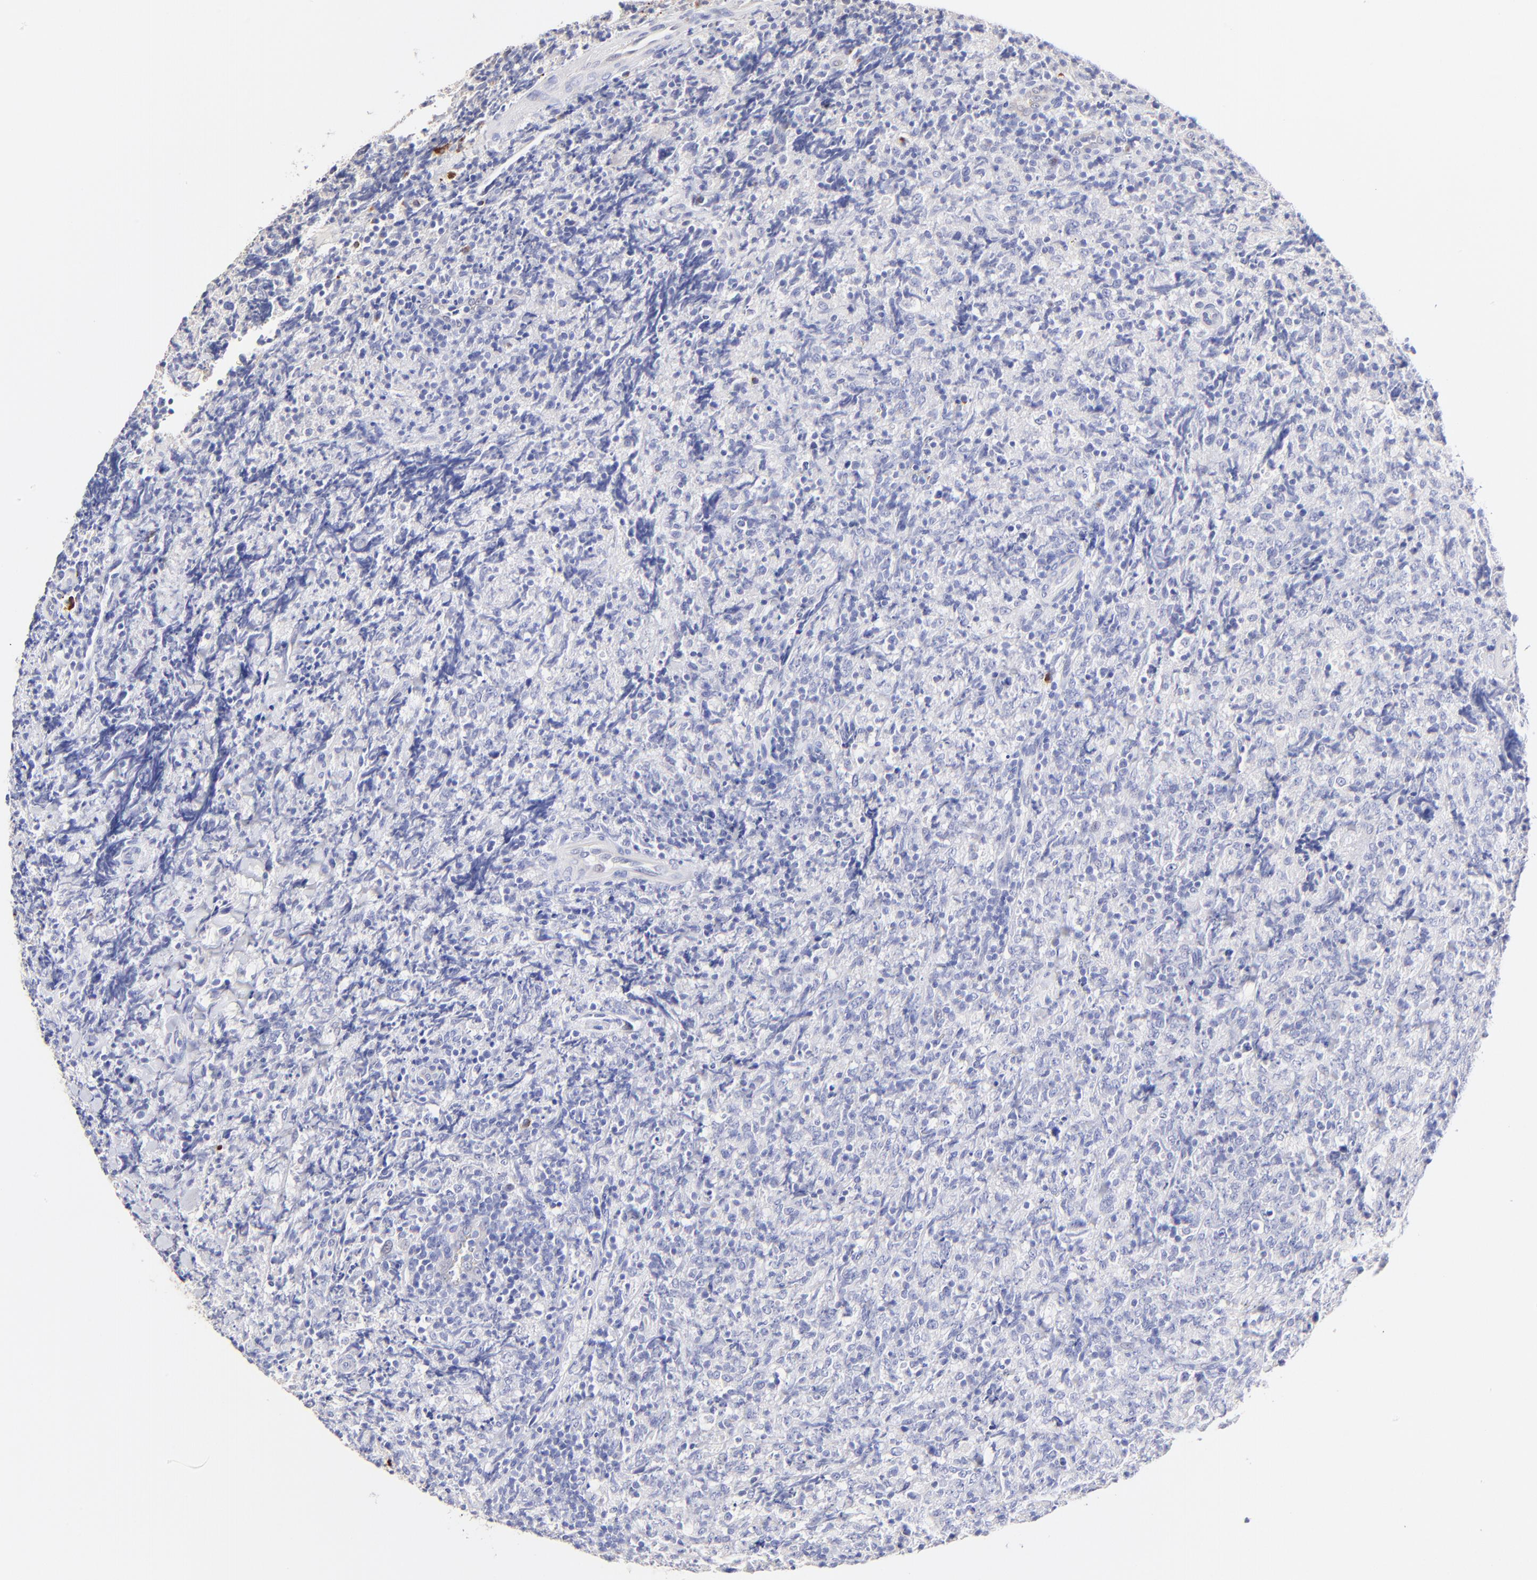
{"staining": {"intensity": "negative", "quantity": "none", "location": "none"}, "tissue": "lymphoma", "cell_type": "Tumor cells", "image_type": "cancer", "snomed": [{"axis": "morphology", "description": "Malignant lymphoma, non-Hodgkin's type, High grade"}, {"axis": "topography", "description": "Tonsil"}], "caption": "Tumor cells are negative for protein expression in human lymphoma.", "gene": "ASB9", "patient": {"sex": "female", "age": 36}}